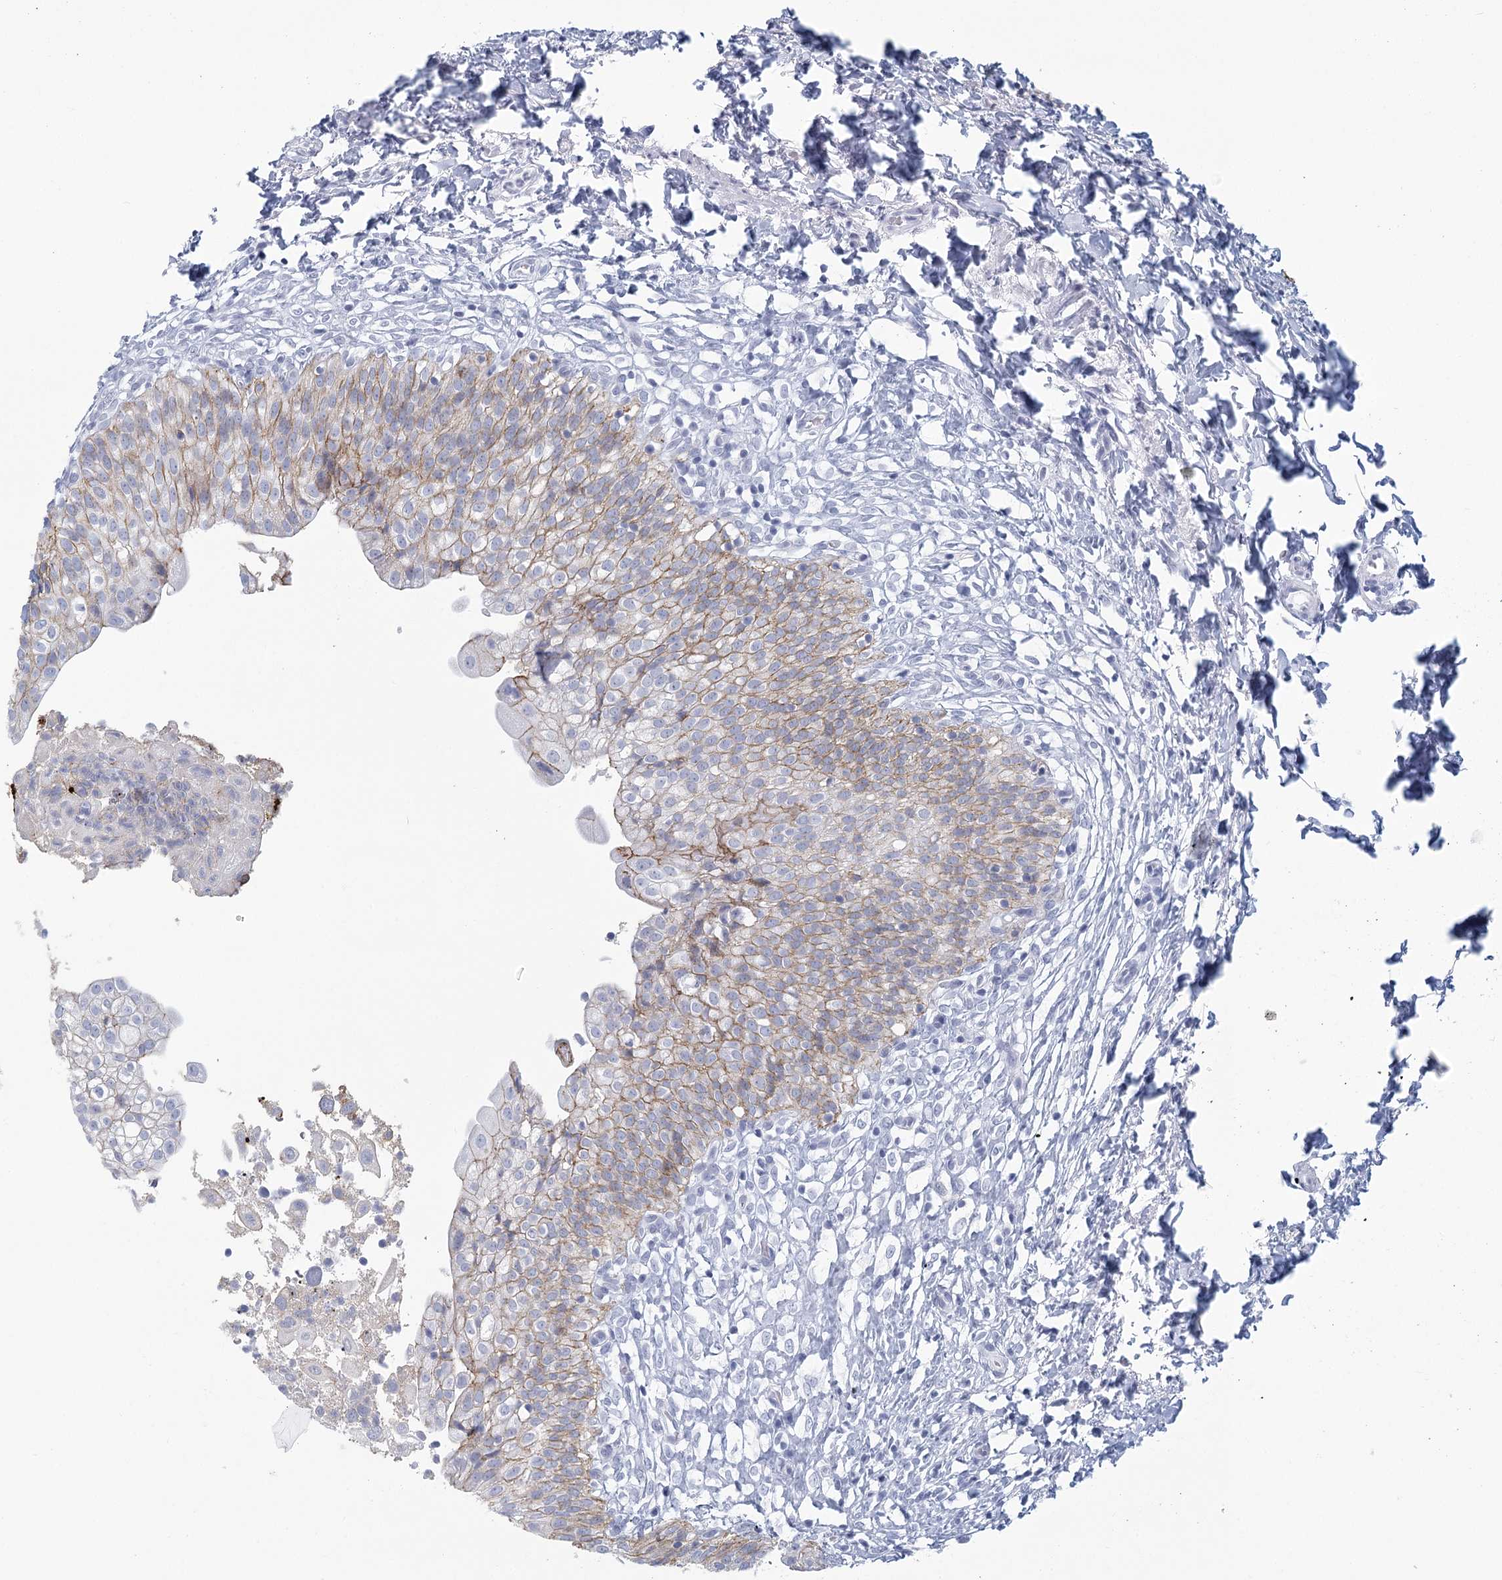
{"staining": {"intensity": "moderate", "quantity": "25%-75%", "location": "cytoplasmic/membranous"}, "tissue": "urinary bladder", "cell_type": "Urothelial cells", "image_type": "normal", "snomed": [{"axis": "morphology", "description": "Normal tissue, NOS"}, {"axis": "topography", "description": "Urinary bladder"}], "caption": "A medium amount of moderate cytoplasmic/membranous staining is seen in about 25%-75% of urothelial cells in normal urinary bladder.", "gene": "WNT8B", "patient": {"sex": "male", "age": 55}}